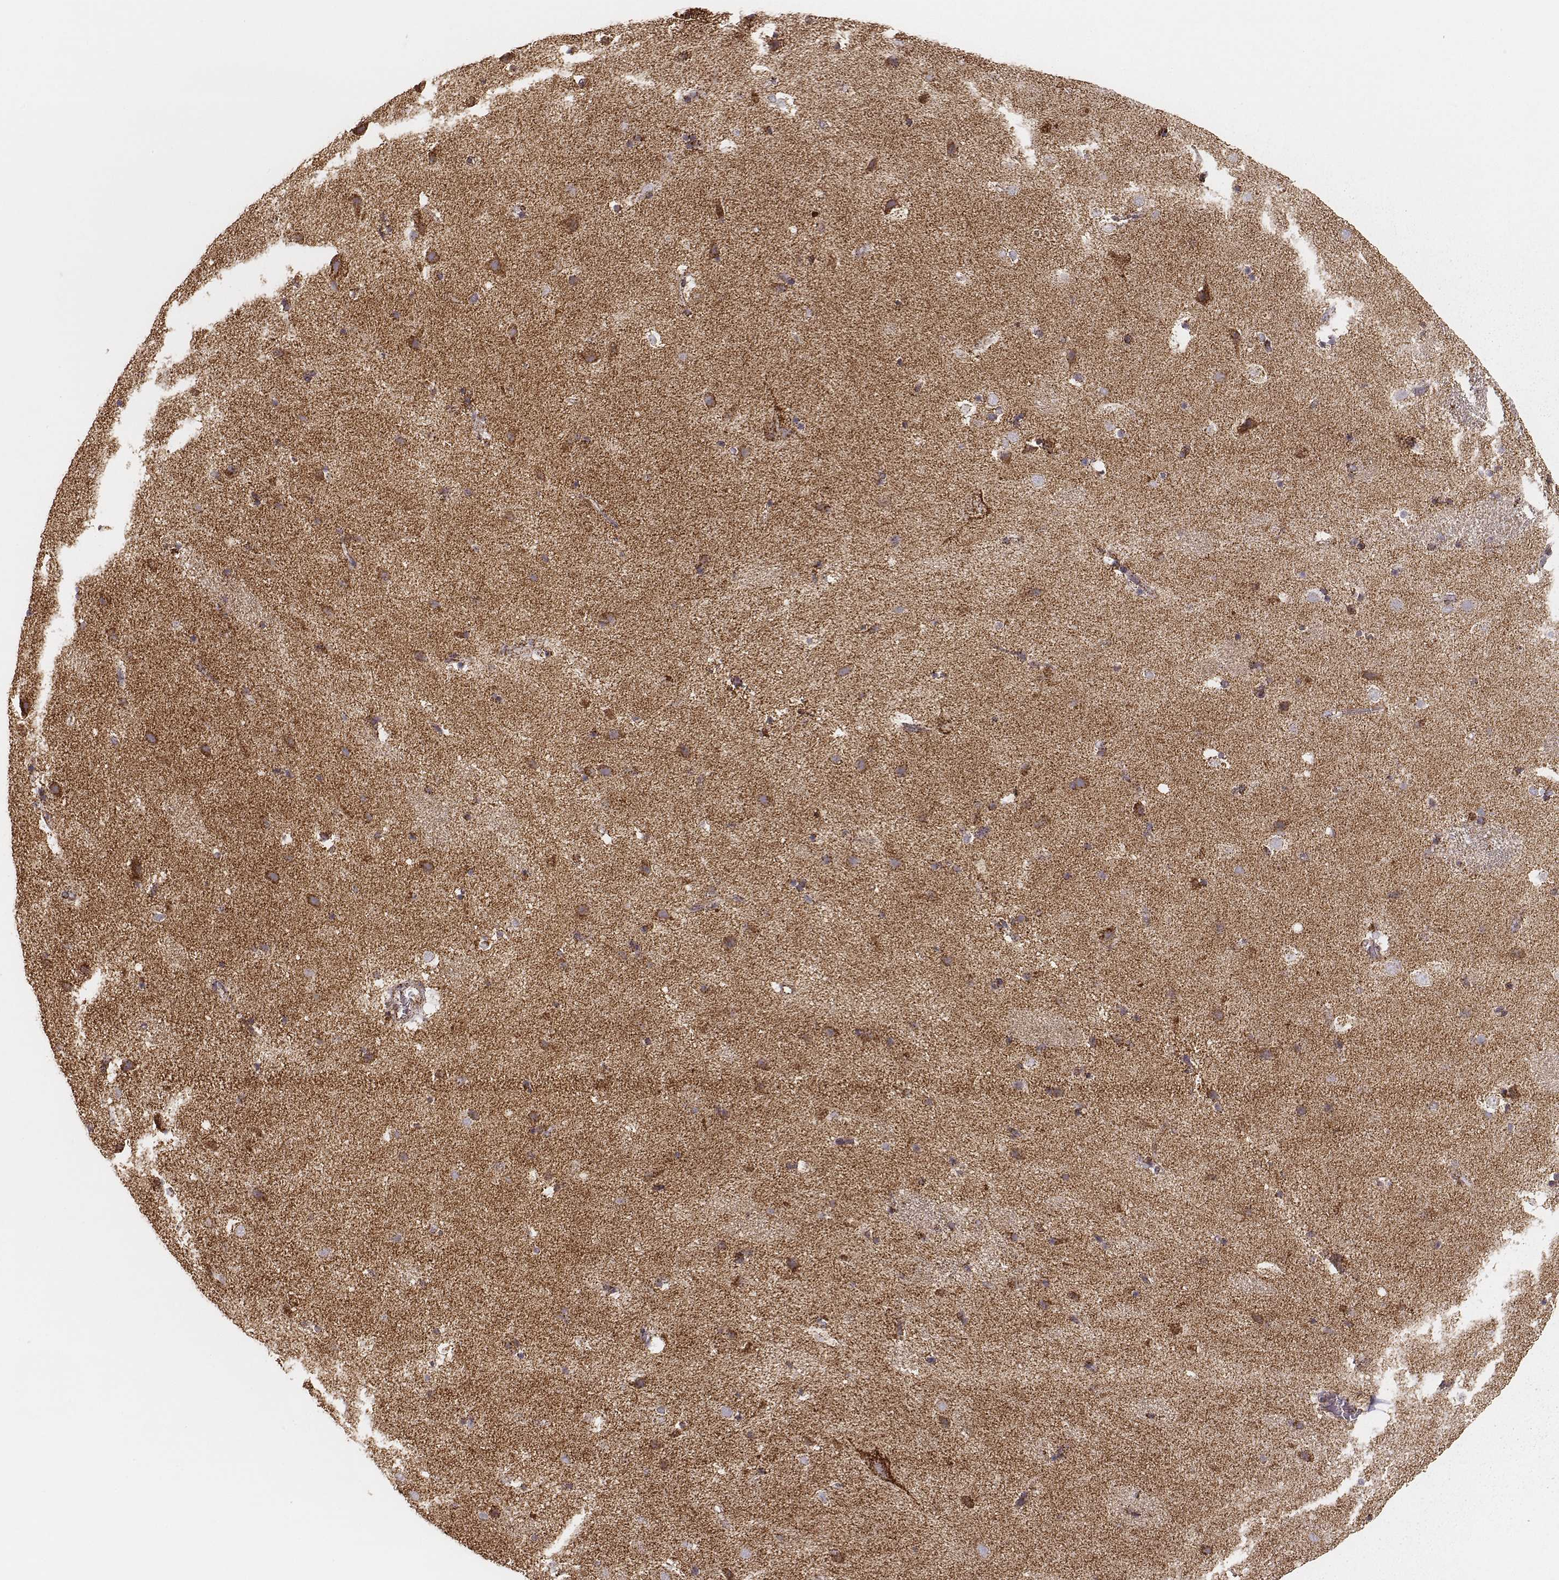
{"staining": {"intensity": "moderate", "quantity": "25%-75%", "location": "cytoplasmic/membranous"}, "tissue": "caudate", "cell_type": "Glial cells", "image_type": "normal", "snomed": [{"axis": "morphology", "description": "Normal tissue, NOS"}, {"axis": "topography", "description": "Lateral ventricle wall"}], "caption": "High-magnification brightfield microscopy of unremarkable caudate stained with DAB (3,3'-diaminobenzidine) (brown) and counterstained with hematoxylin (blue). glial cells exhibit moderate cytoplasmic/membranous expression is seen in about25%-75% of cells. (brown staining indicates protein expression, while blue staining denotes nuclei).", "gene": "TUFM", "patient": {"sex": "female", "age": 71}}